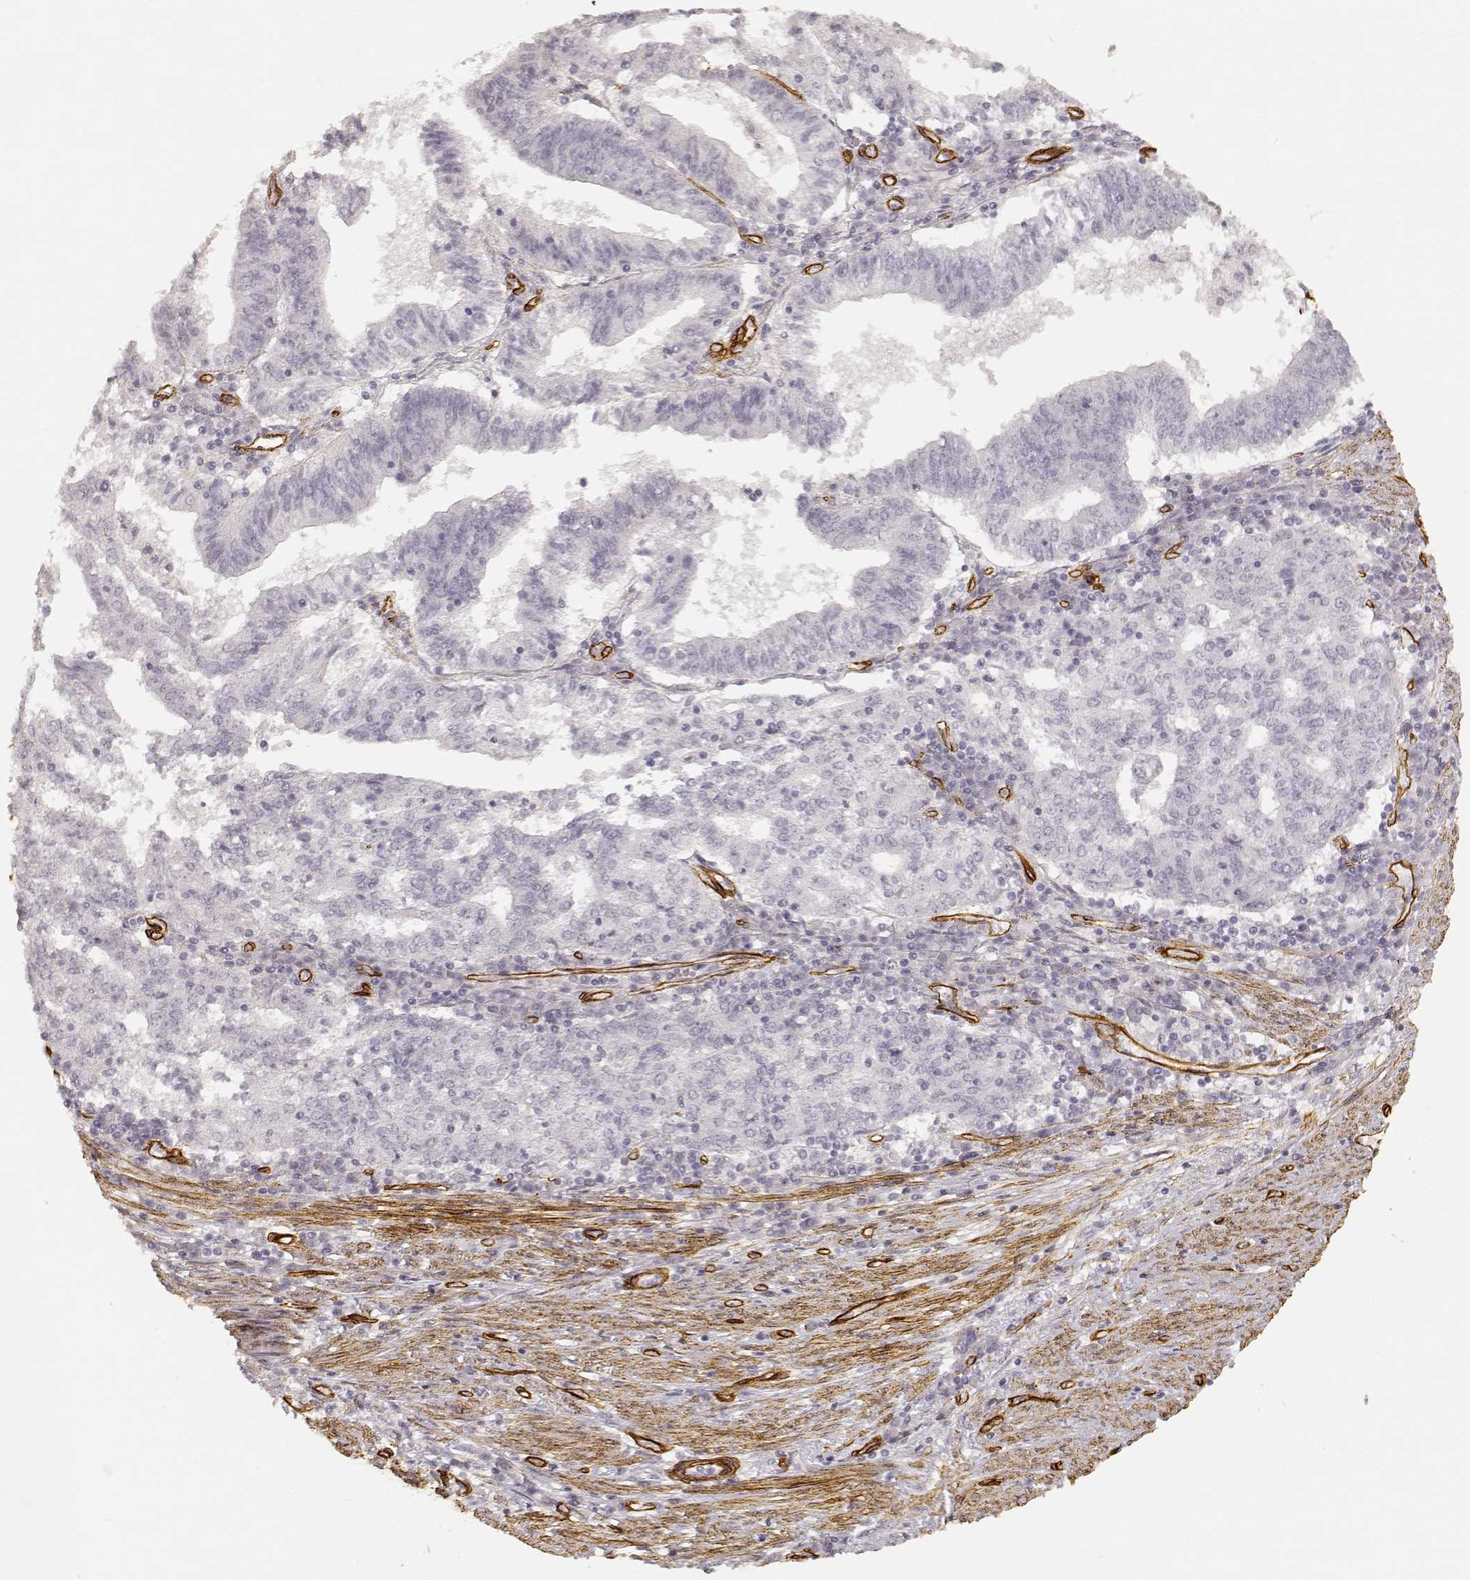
{"staining": {"intensity": "negative", "quantity": "none", "location": "none"}, "tissue": "endometrial cancer", "cell_type": "Tumor cells", "image_type": "cancer", "snomed": [{"axis": "morphology", "description": "Adenocarcinoma, NOS"}, {"axis": "topography", "description": "Endometrium"}], "caption": "Photomicrograph shows no significant protein positivity in tumor cells of endometrial cancer (adenocarcinoma).", "gene": "LAMA4", "patient": {"sex": "female", "age": 82}}